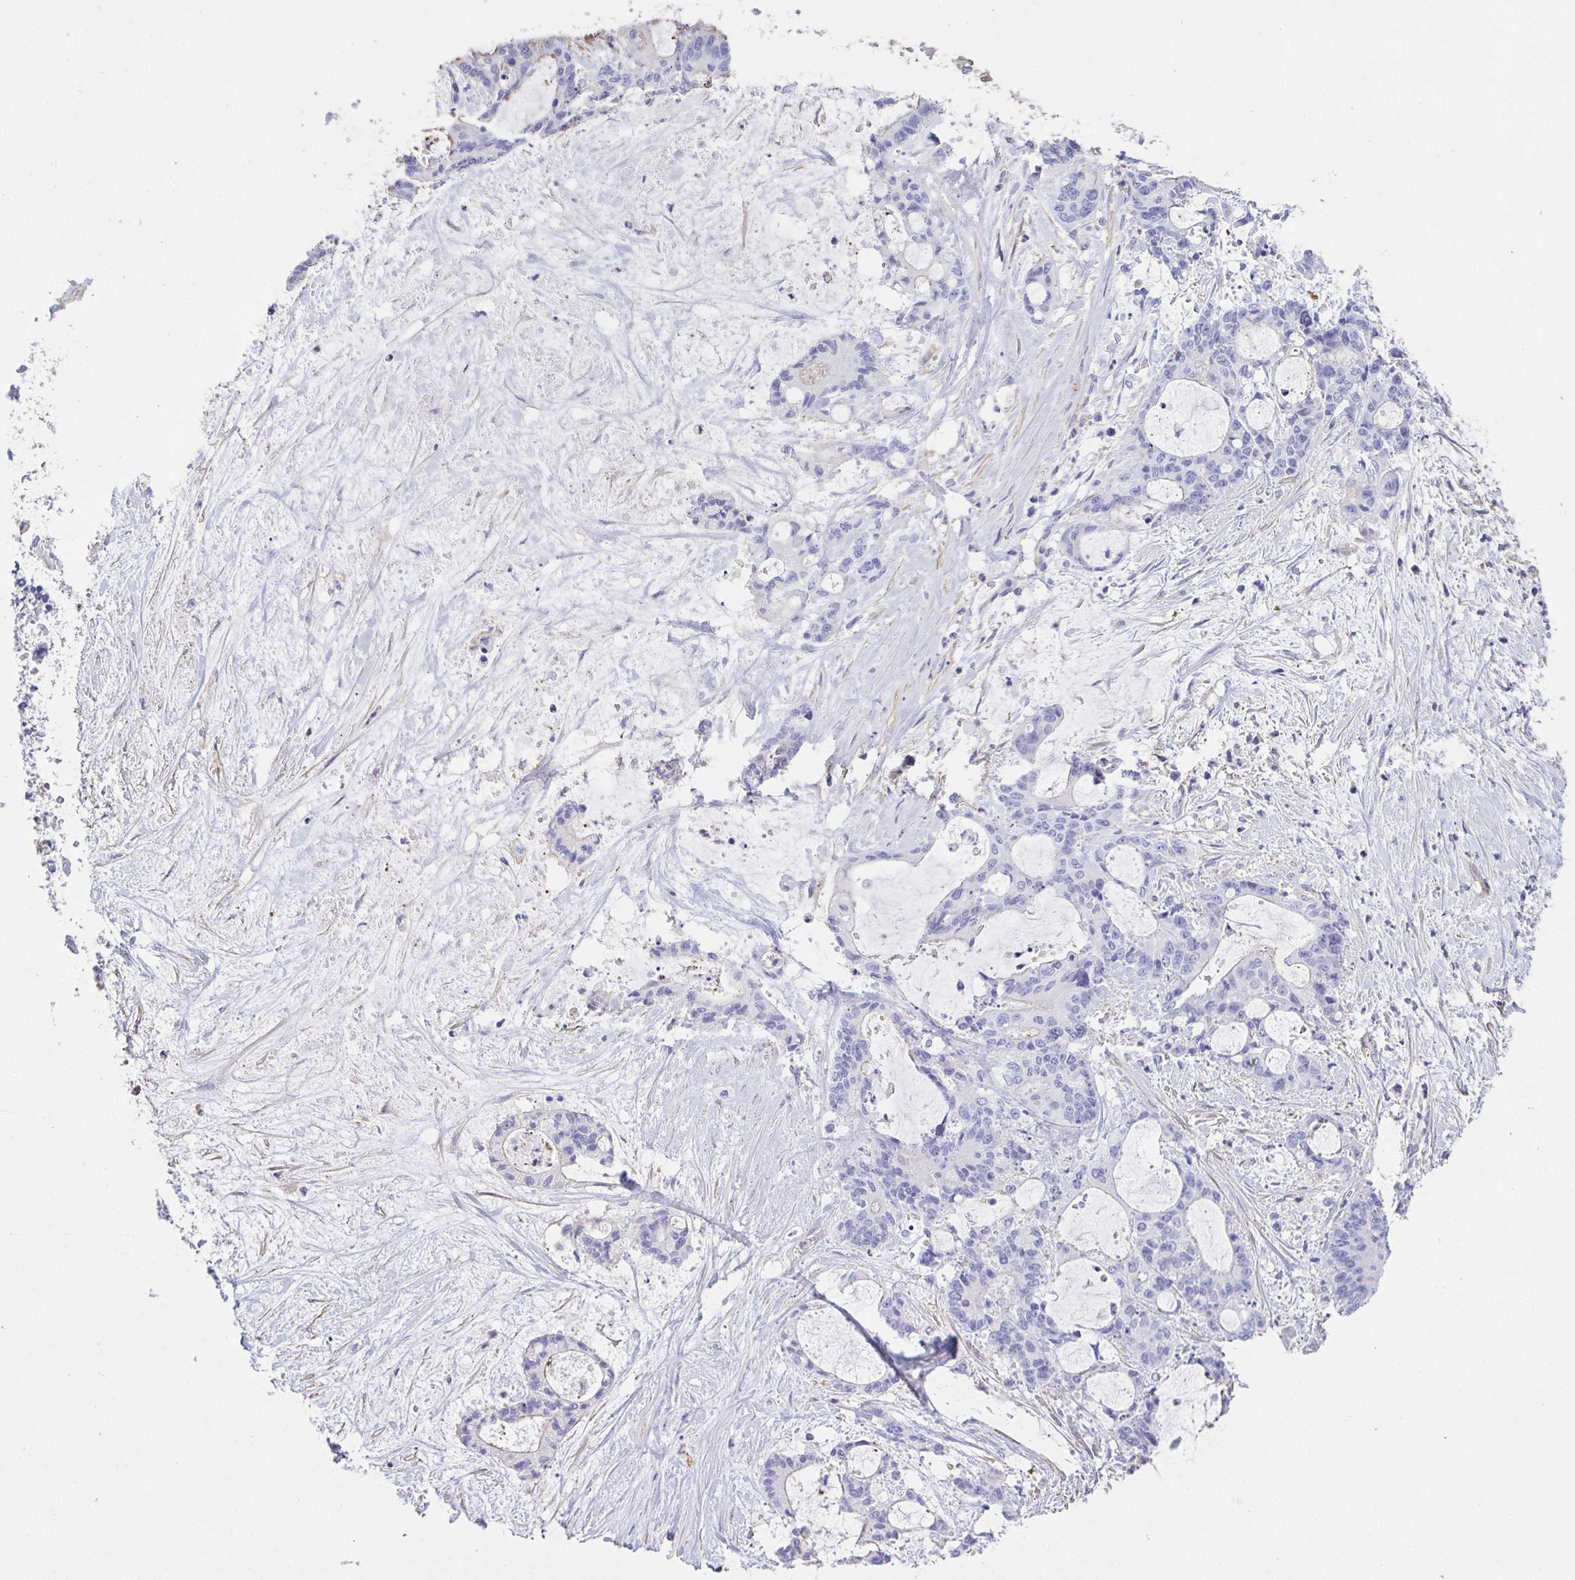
{"staining": {"intensity": "negative", "quantity": "none", "location": "none"}, "tissue": "liver cancer", "cell_type": "Tumor cells", "image_type": "cancer", "snomed": [{"axis": "morphology", "description": "Normal tissue, NOS"}, {"axis": "morphology", "description": "Cholangiocarcinoma"}, {"axis": "topography", "description": "Liver"}, {"axis": "topography", "description": "Peripheral nerve tissue"}], "caption": "An immunohistochemistry (IHC) image of cholangiocarcinoma (liver) is shown. There is no staining in tumor cells of cholangiocarcinoma (liver).", "gene": "MYL6", "patient": {"sex": "female", "age": 73}}